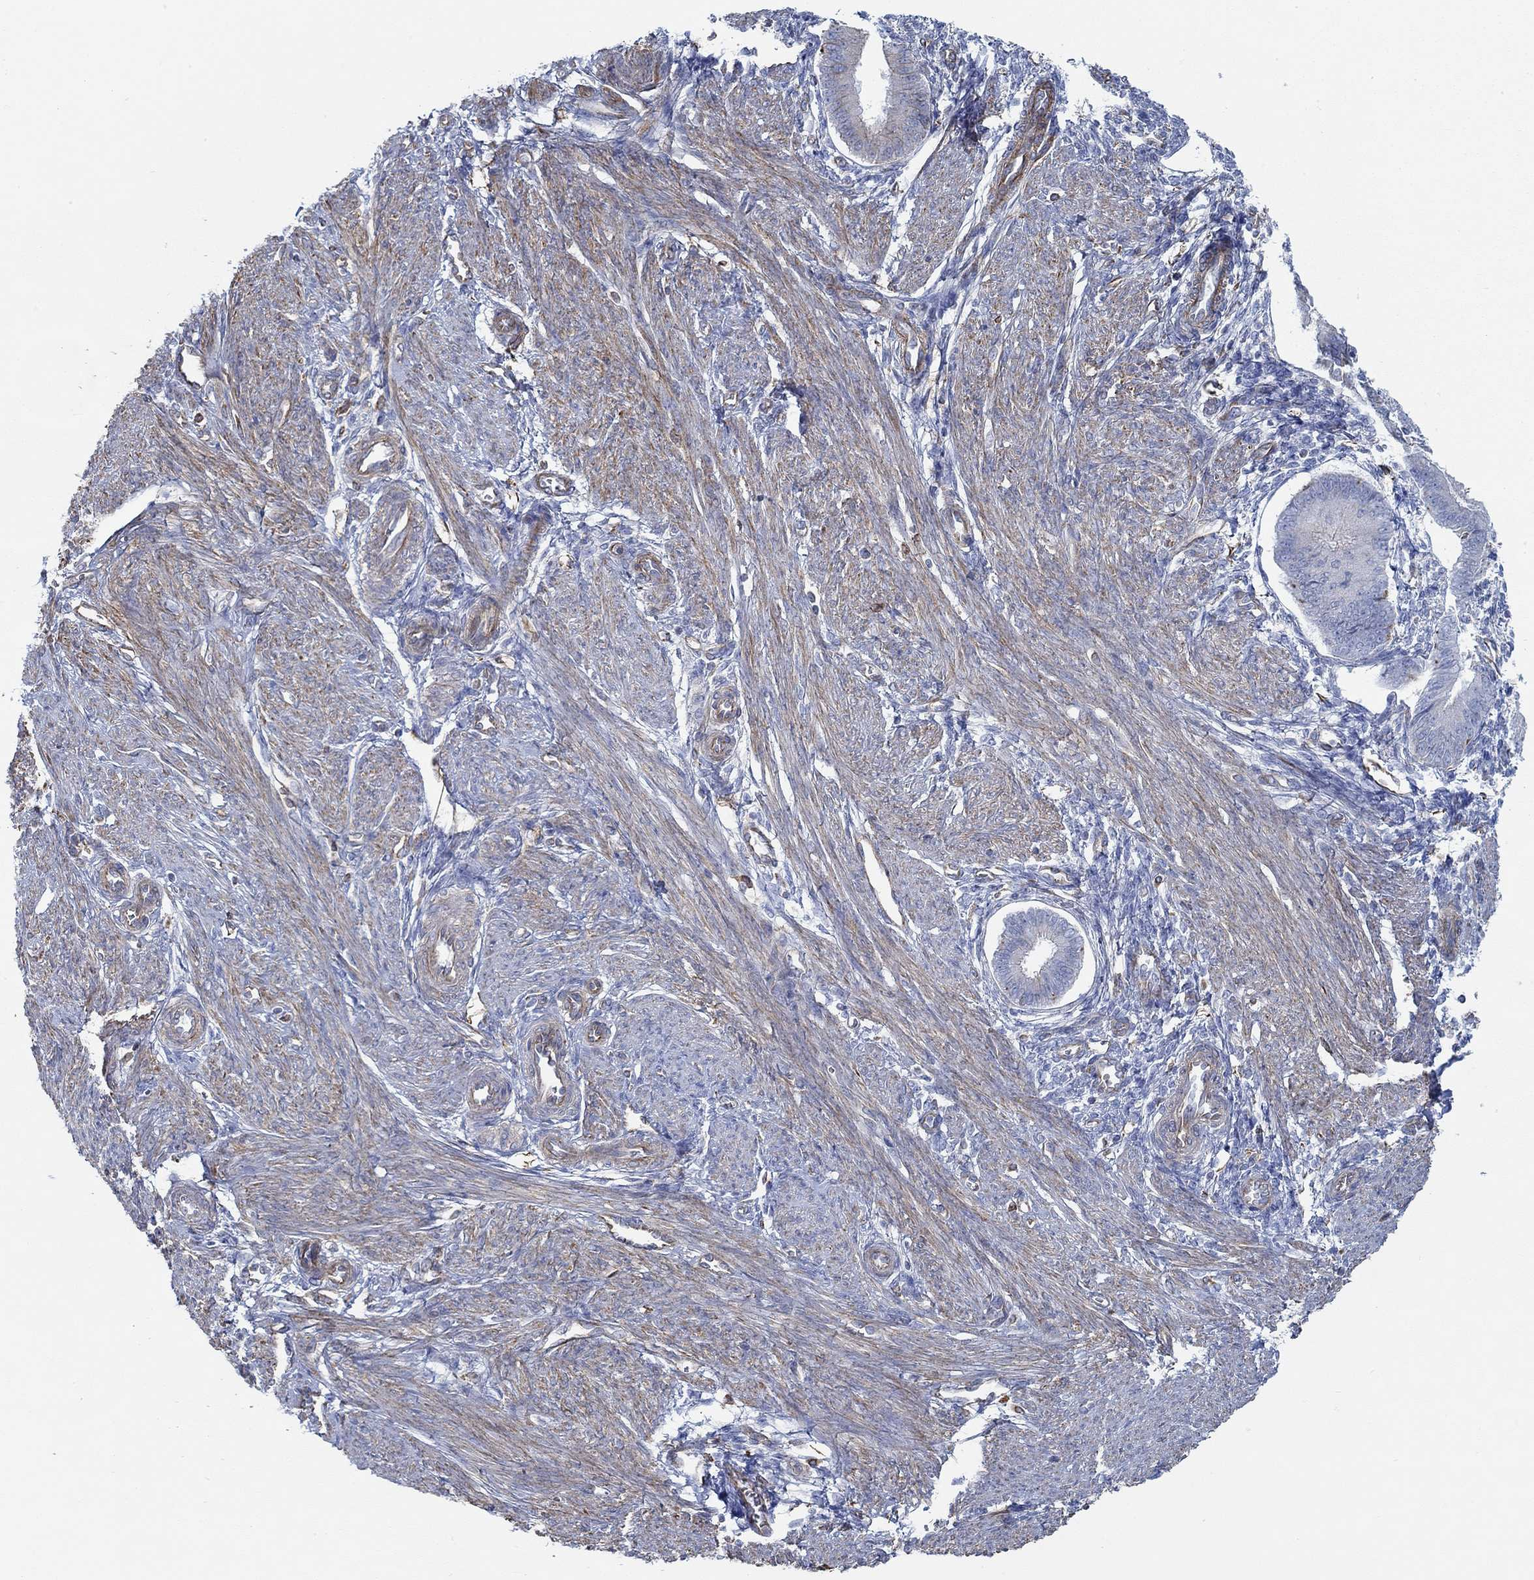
{"staining": {"intensity": "weak", "quantity": "25%-75%", "location": "cytoplasmic/membranous"}, "tissue": "endometrium", "cell_type": "Cells in endometrial stroma", "image_type": "normal", "snomed": [{"axis": "morphology", "description": "Normal tissue, NOS"}, {"axis": "topography", "description": "Endometrium"}], "caption": "Benign endometrium shows weak cytoplasmic/membranous staining in approximately 25%-75% of cells in endometrial stroma.", "gene": "STC2", "patient": {"sex": "female", "age": 39}}